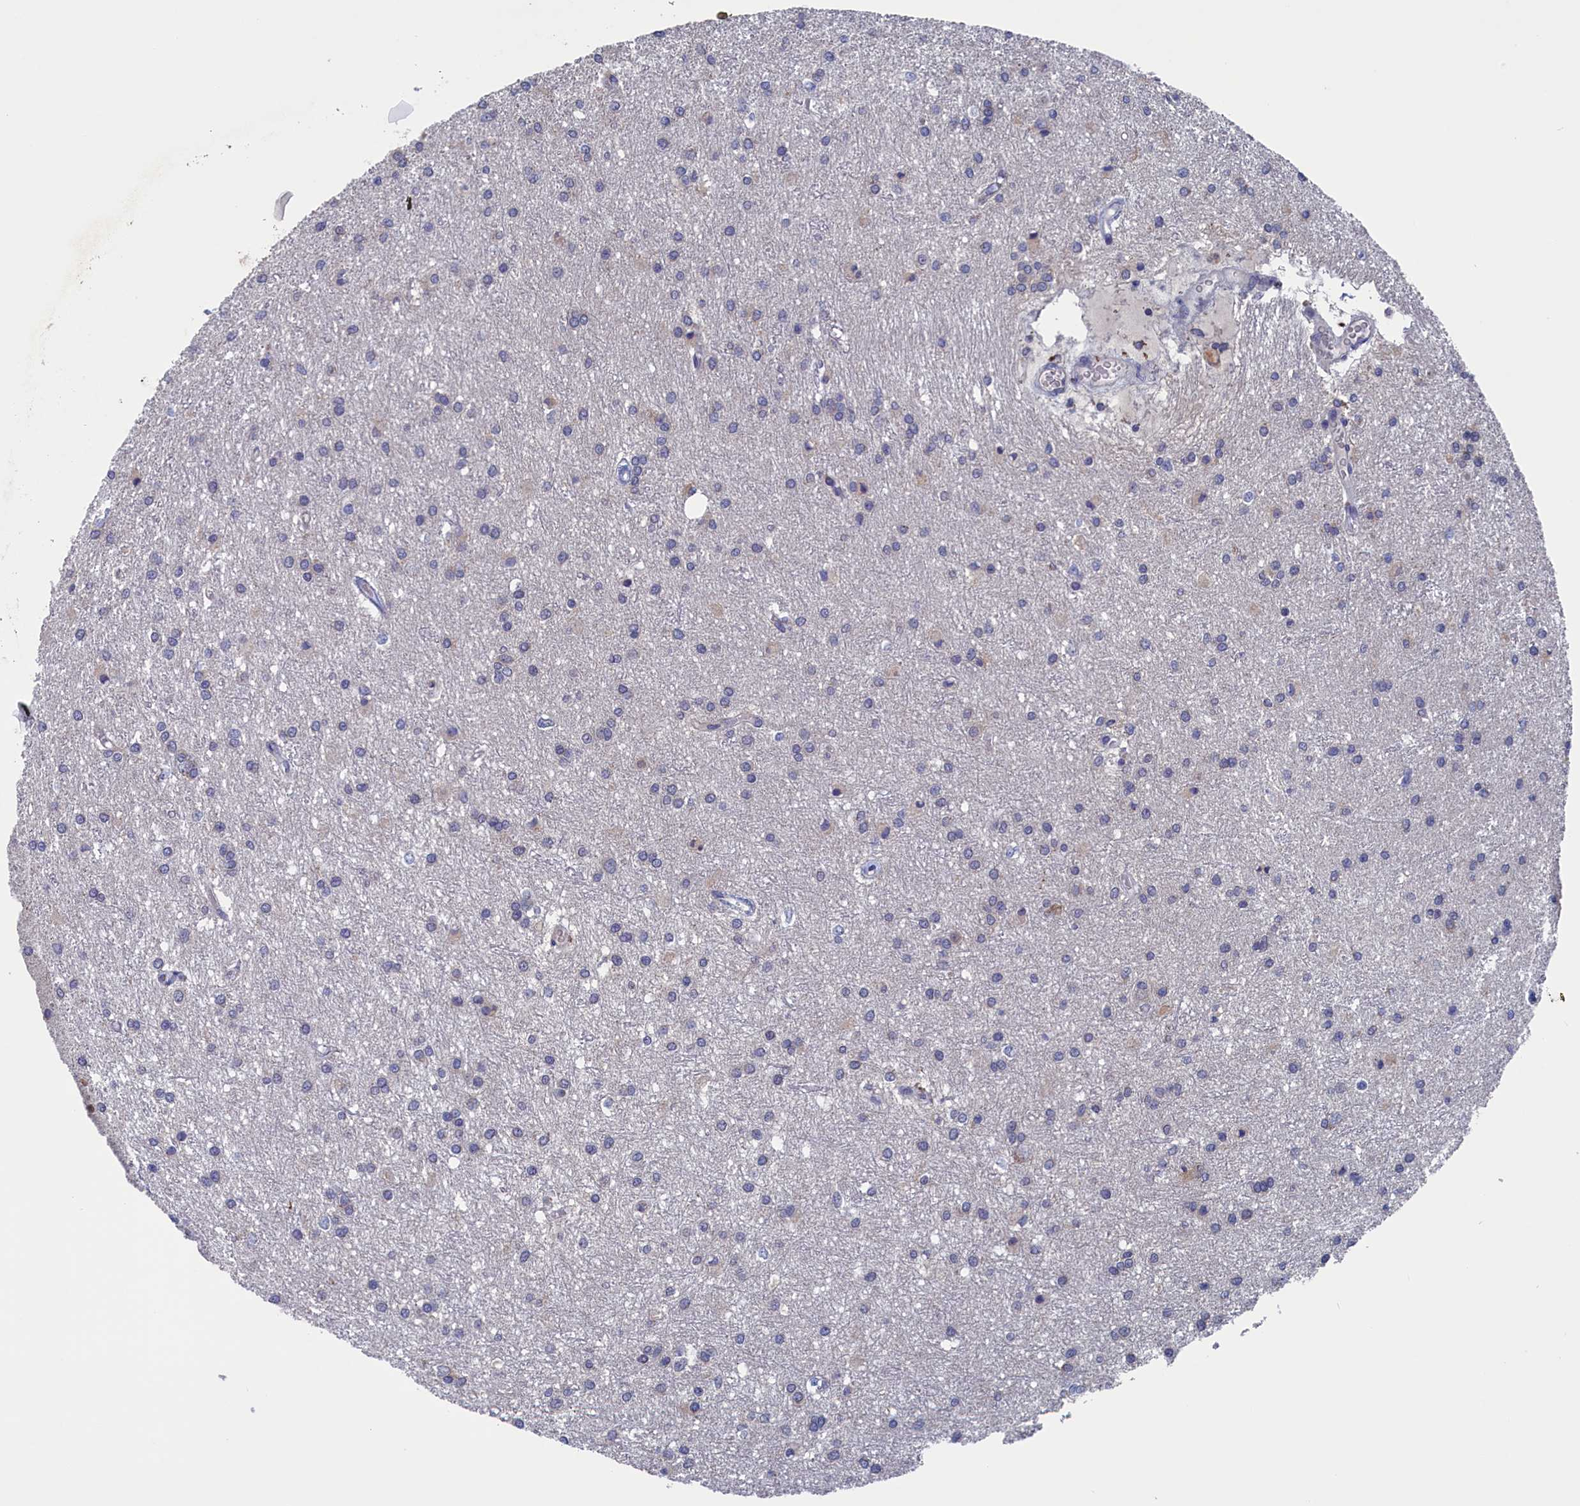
{"staining": {"intensity": "negative", "quantity": "none", "location": "none"}, "tissue": "glioma", "cell_type": "Tumor cells", "image_type": "cancer", "snomed": [{"axis": "morphology", "description": "Glioma, malignant, High grade"}, {"axis": "topography", "description": "Brain"}], "caption": "Photomicrograph shows no protein staining in tumor cells of malignant glioma (high-grade) tissue.", "gene": "SPATA13", "patient": {"sex": "female", "age": 50}}